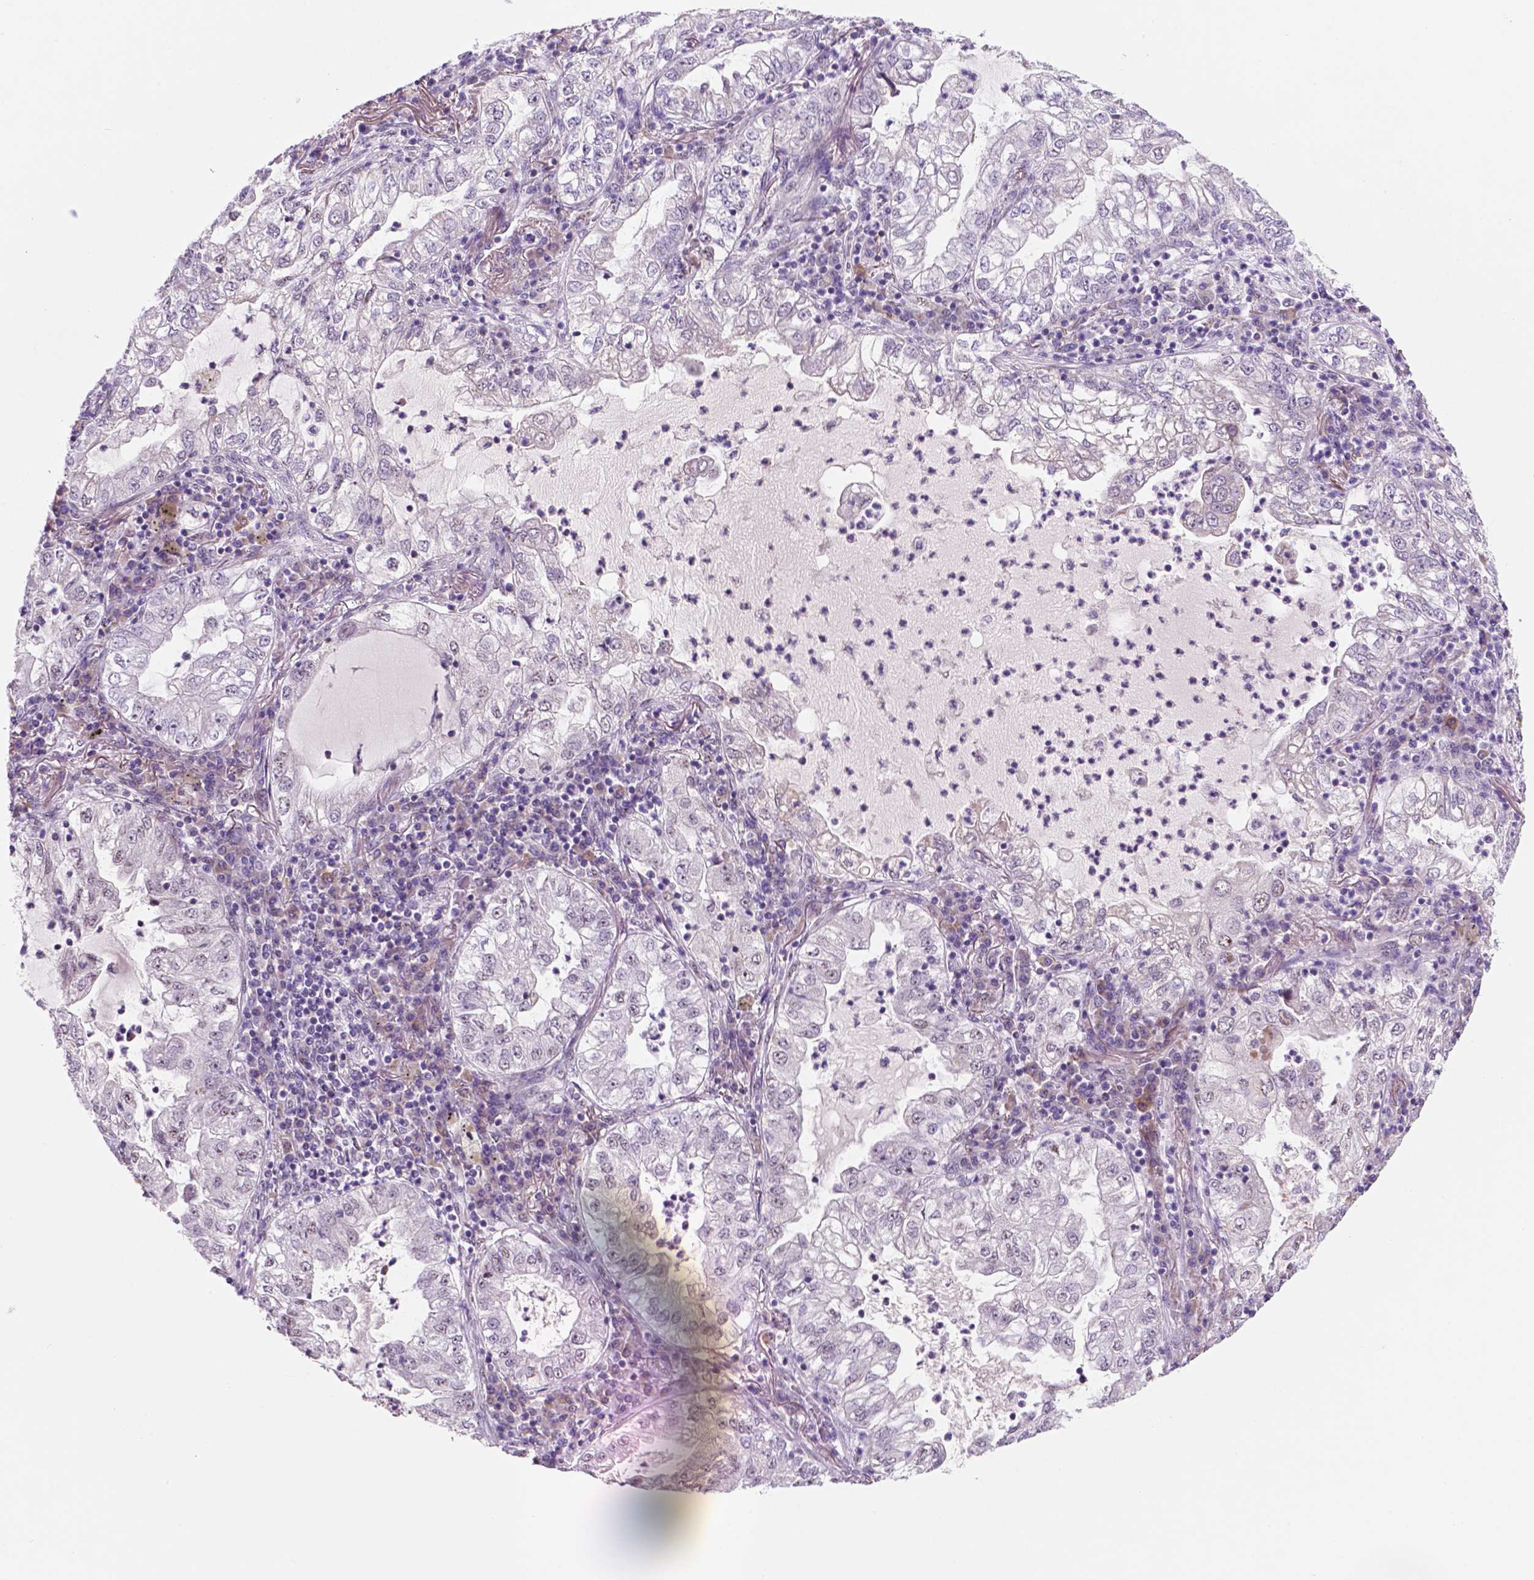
{"staining": {"intensity": "negative", "quantity": "none", "location": "none"}, "tissue": "lung cancer", "cell_type": "Tumor cells", "image_type": "cancer", "snomed": [{"axis": "morphology", "description": "Adenocarcinoma, NOS"}, {"axis": "topography", "description": "Lung"}], "caption": "Tumor cells are negative for protein expression in human lung cancer.", "gene": "C18orf21", "patient": {"sex": "female", "age": 73}}